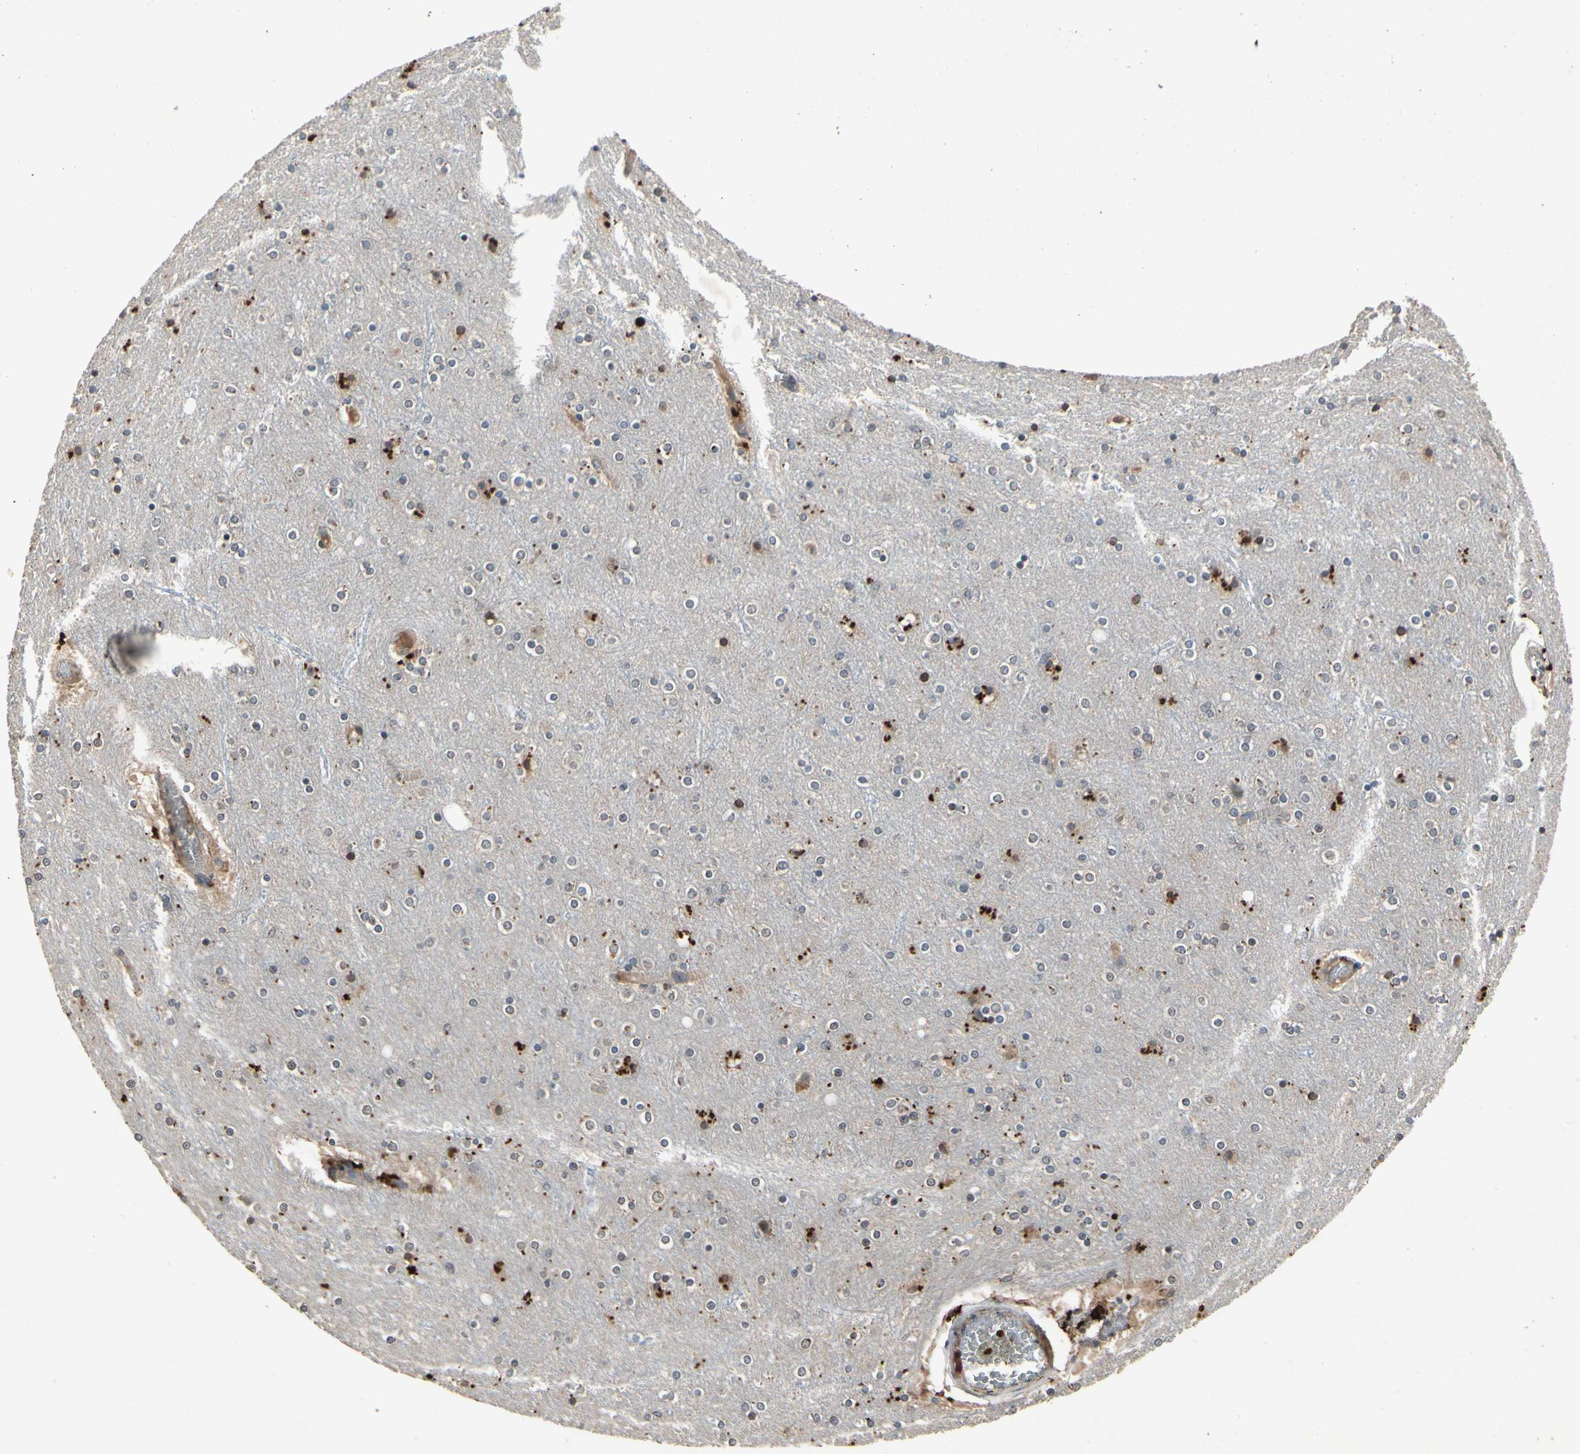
{"staining": {"intensity": "negative", "quantity": "none", "location": "none"}, "tissue": "cerebral cortex", "cell_type": "Endothelial cells", "image_type": "normal", "snomed": [{"axis": "morphology", "description": "Normal tissue, NOS"}, {"axis": "topography", "description": "Cerebral cortex"}], "caption": "A high-resolution micrograph shows immunohistochemistry (IHC) staining of normal cerebral cortex, which exhibits no significant expression in endothelial cells.", "gene": "DPY19L3", "patient": {"sex": "female", "age": 54}}